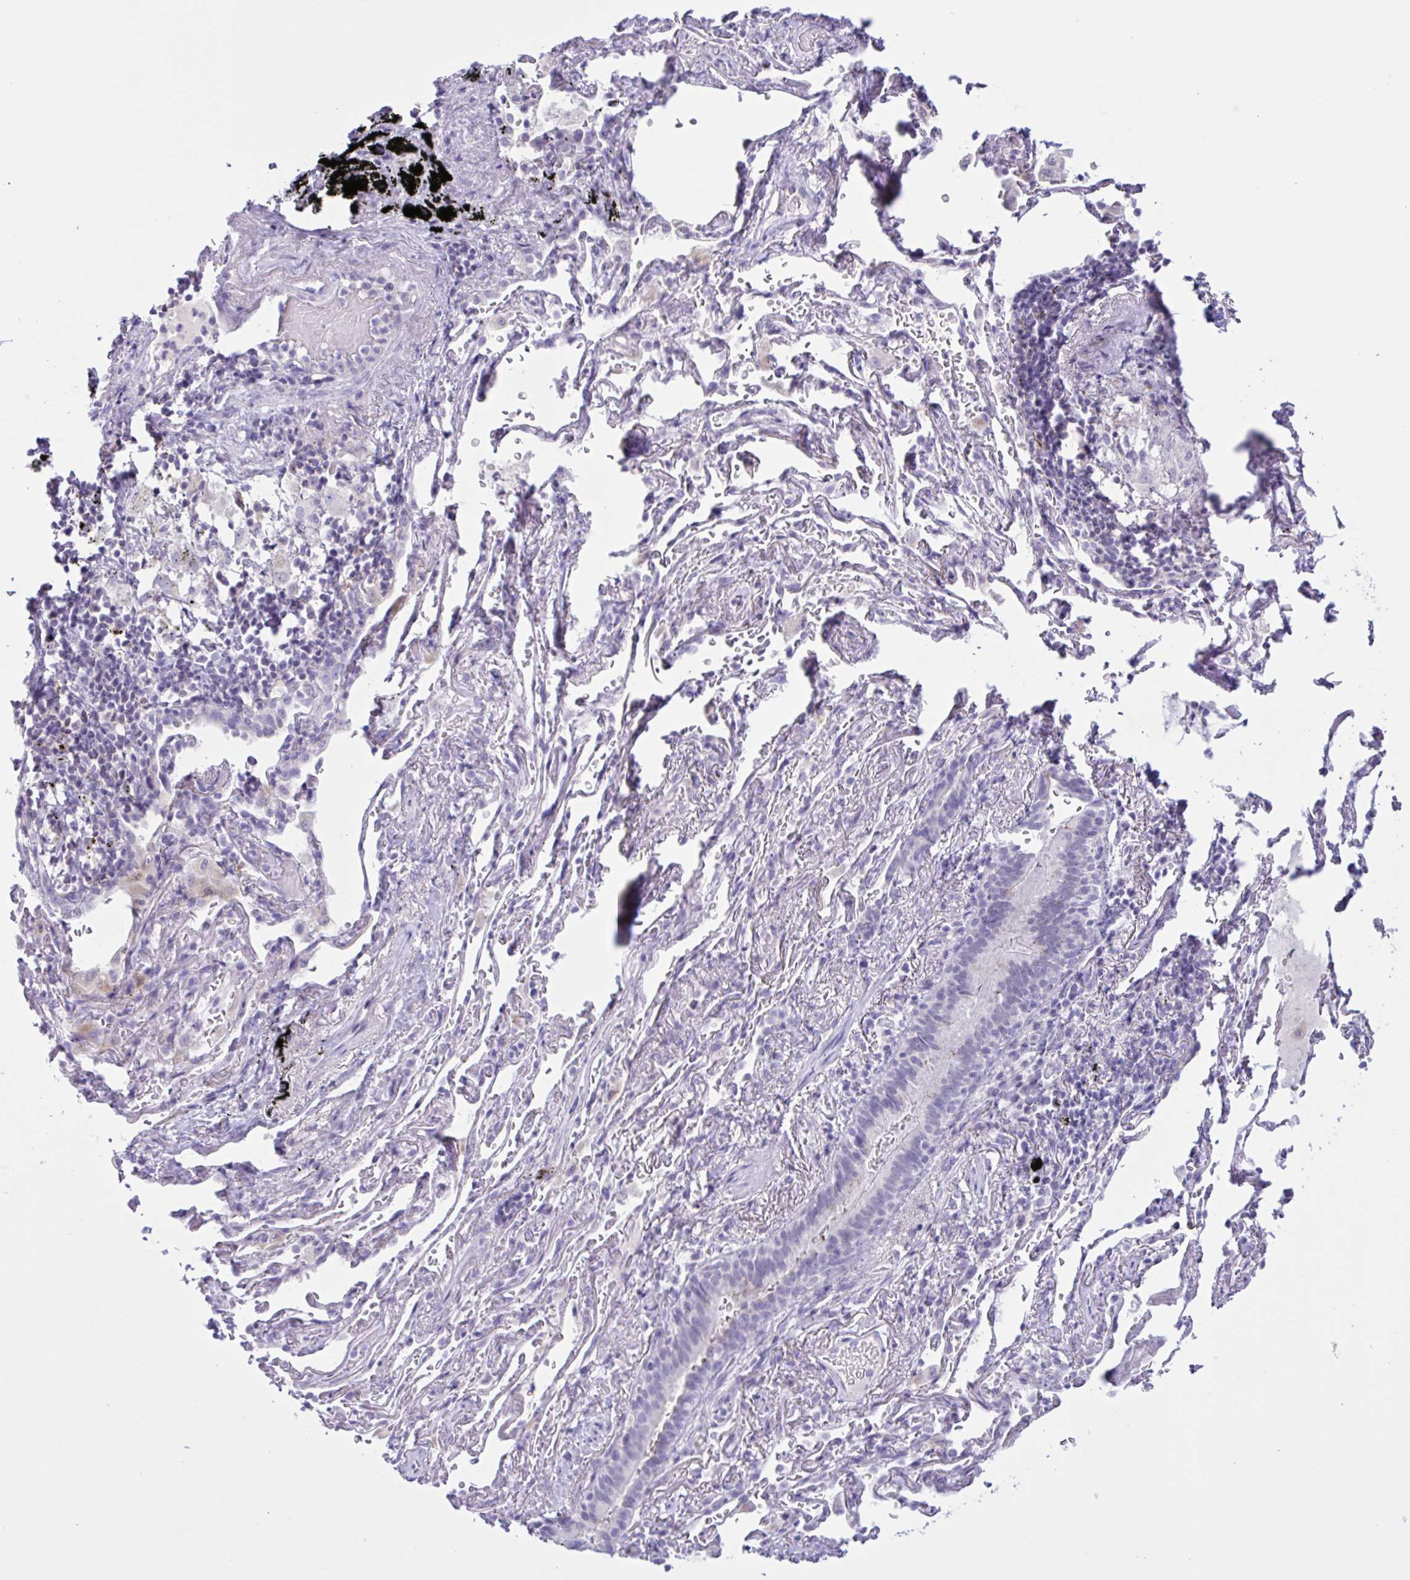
{"staining": {"intensity": "negative", "quantity": "none", "location": "none"}, "tissue": "bronchus", "cell_type": "Respiratory epithelial cells", "image_type": "normal", "snomed": [{"axis": "morphology", "description": "Normal tissue, NOS"}, {"axis": "topography", "description": "Bronchus"}], "caption": "Image shows no protein positivity in respiratory epithelial cells of normal bronchus. The staining is performed using DAB brown chromogen with nuclei counter-stained in using hematoxylin.", "gene": "XCL1", "patient": {"sex": "male", "age": 70}}